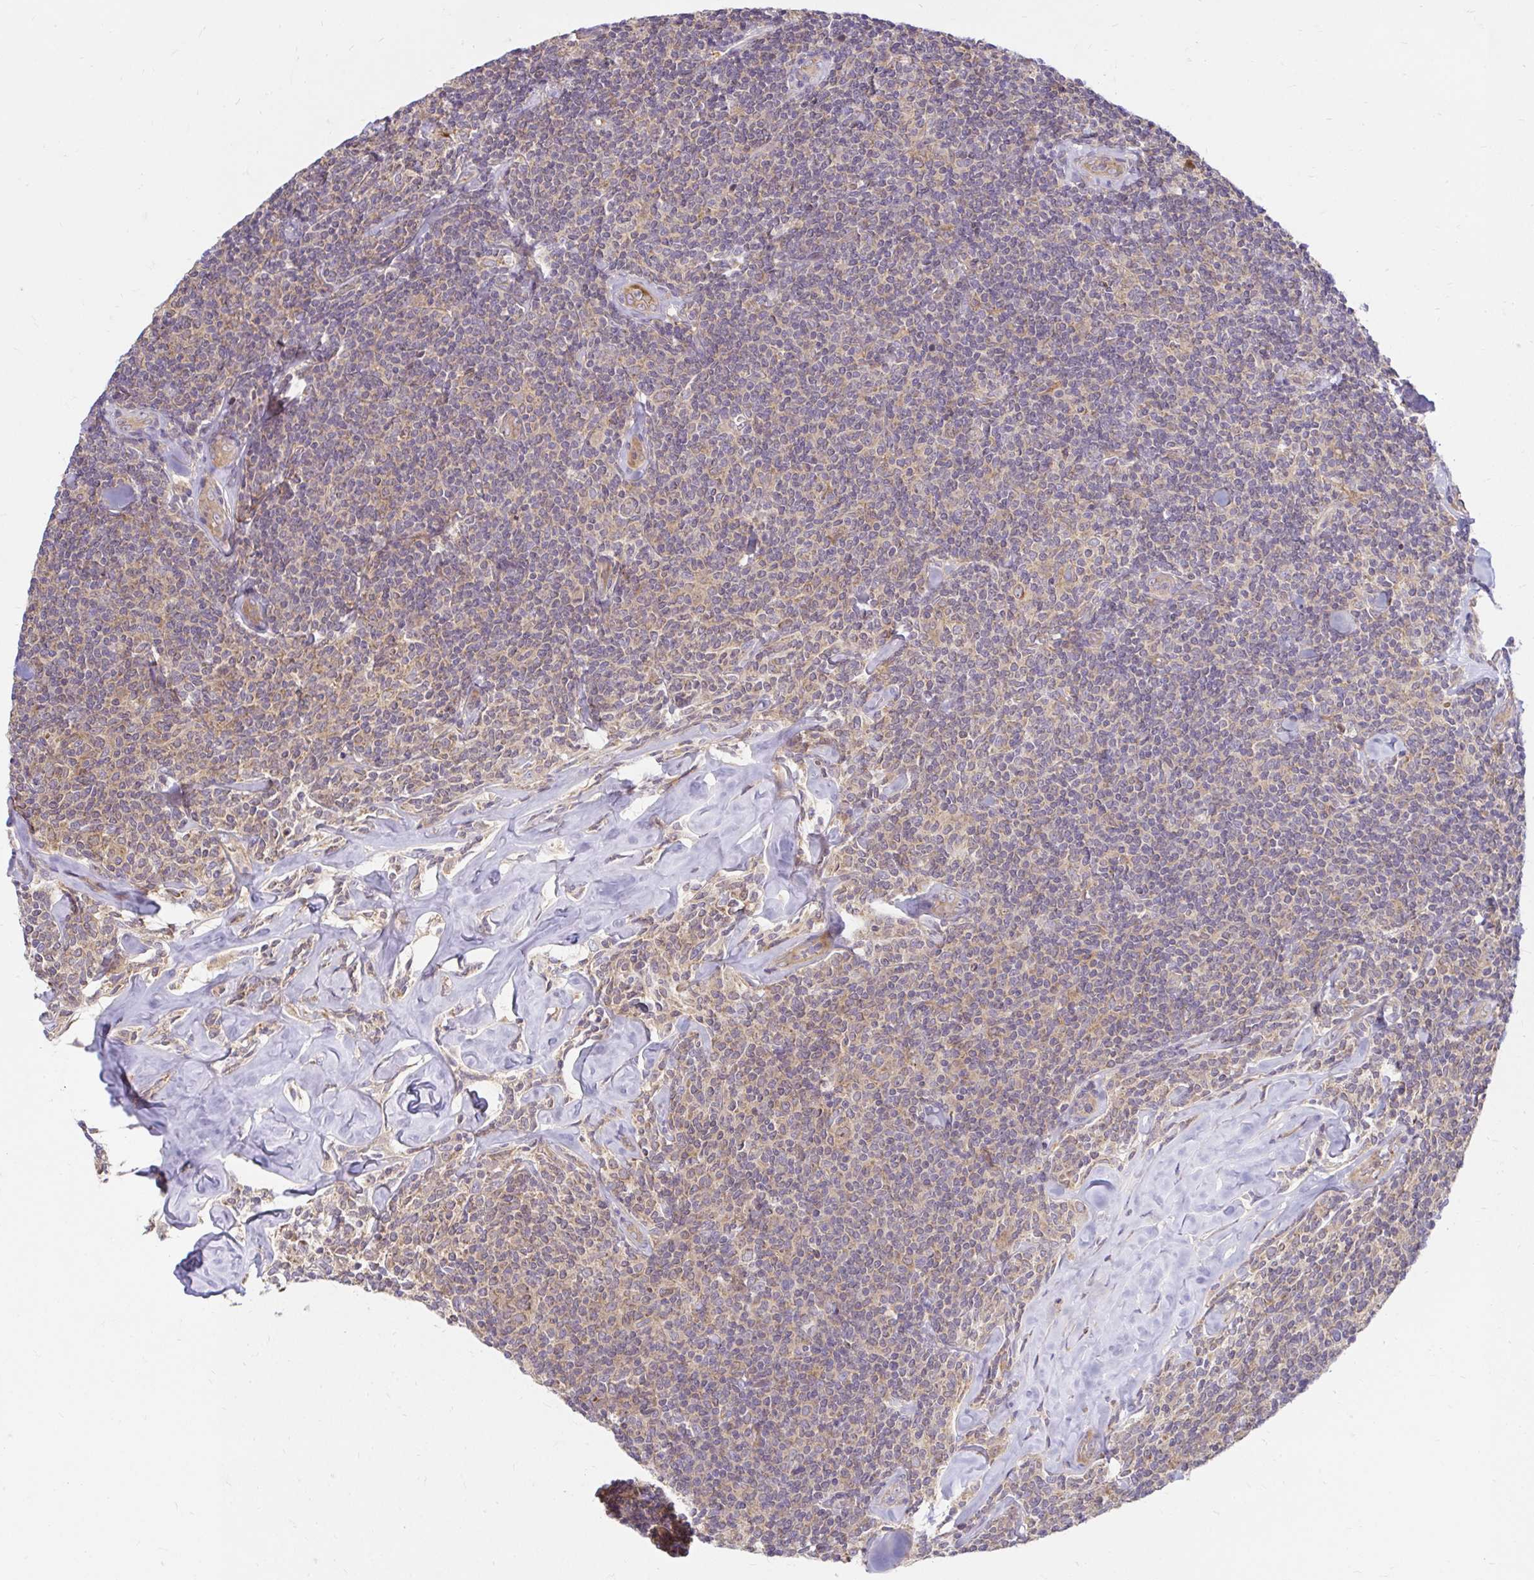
{"staining": {"intensity": "weak", "quantity": "<25%", "location": "cytoplasmic/membranous"}, "tissue": "lymphoma", "cell_type": "Tumor cells", "image_type": "cancer", "snomed": [{"axis": "morphology", "description": "Malignant lymphoma, non-Hodgkin's type, Low grade"}, {"axis": "topography", "description": "Lymph node"}], "caption": "Tumor cells show no significant expression in low-grade malignant lymphoma, non-Hodgkin's type. (DAB immunohistochemistry (IHC) with hematoxylin counter stain).", "gene": "ITGA2", "patient": {"sex": "female", "age": 56}}